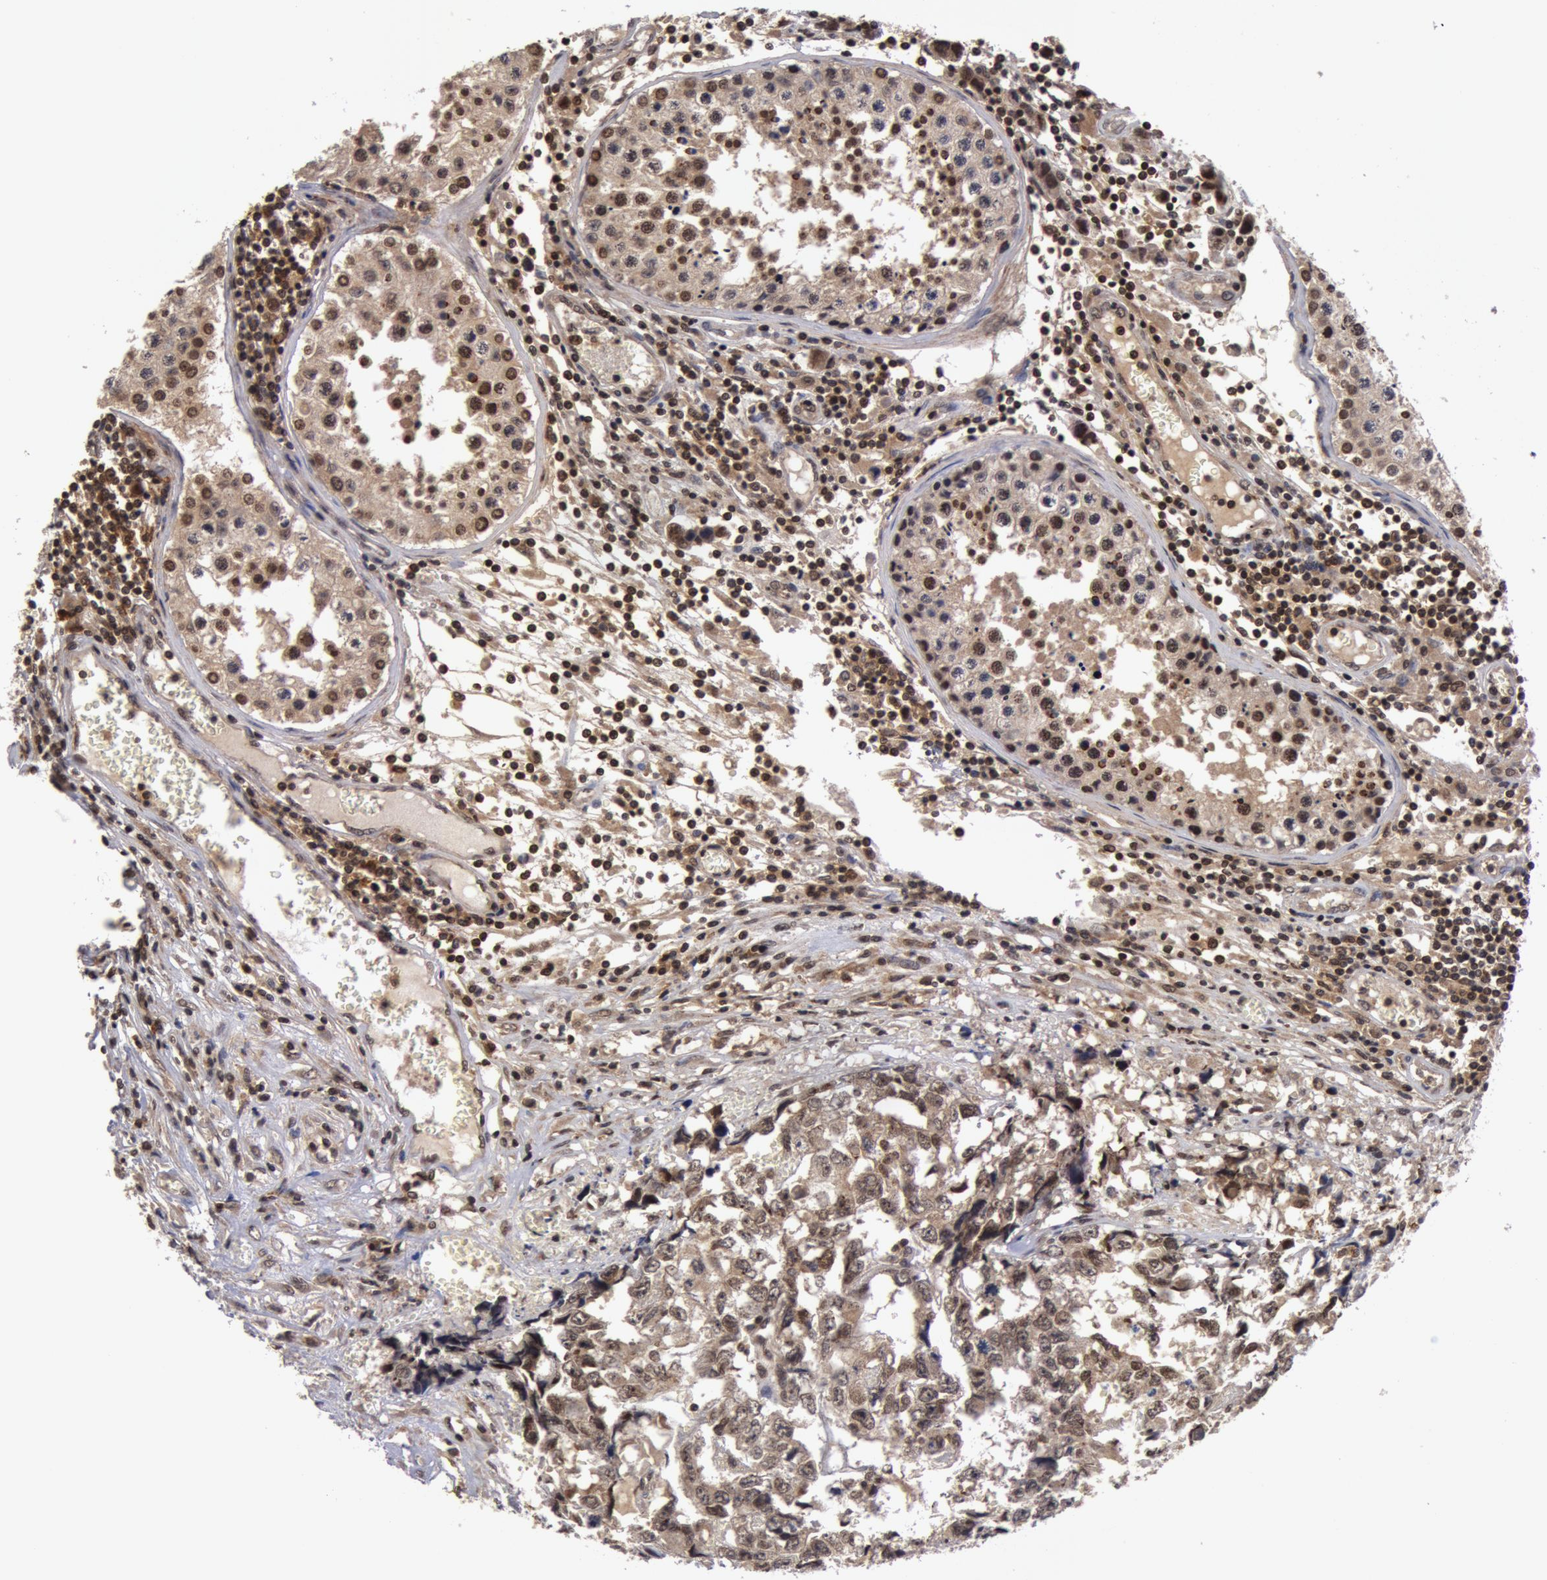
{"staining": {"intensity": "weak", "quantity": "<25%", "location": "nuclear"}, "tissue": "testis cancer", "cell_type": "Tumor cells", "image_type": "cancer", "snomed": [{"axis": "morphology", "description": "Carcinoma, Embryonal, NOS"}, {"axis": "topography", "description": "Testis"}], "caption": "IHC micrograph of neoplastic tissue: testis cancer (embryonal carcinoma) stained with DAB (3,3'-diaminobenzidine) demonstrates no significant protein expression in tumor cells.", "gene": "ZNF350", "patient": {"sex": "male", "age": 31}}